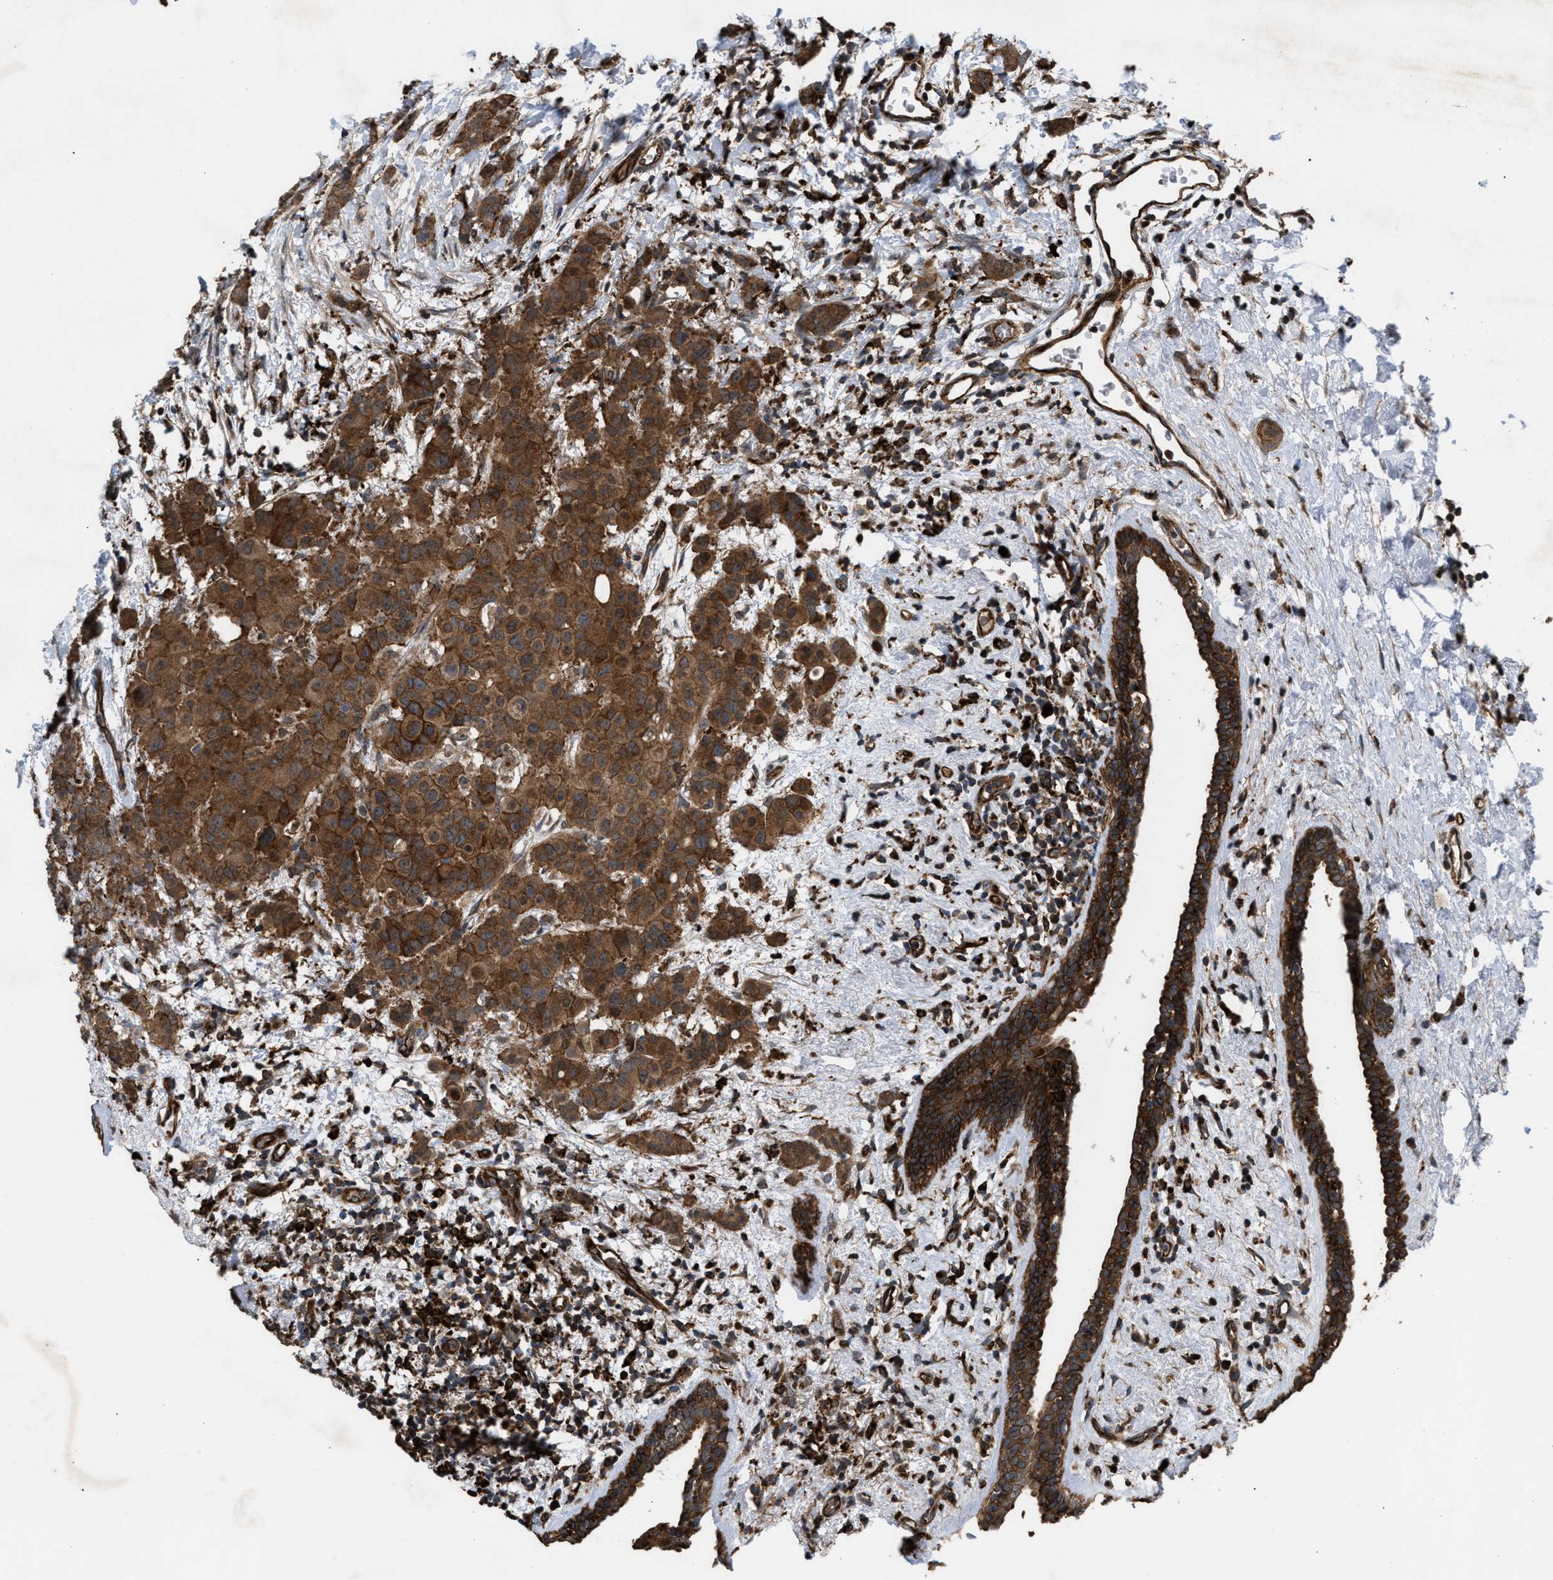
{"staining": {"intensity": "strong", "quantity": ">75%", "location": "cytoplasmic/membranous"}, "tissue": "breast cancer", "cell_type": "Tumor cells", "image_type": "cancer", "snomed": [{"axis": "morphology", "description": "Normal tissue, NOS"}, {"axis": "morphology", "description": "Duct carcinoma"}, {"axis": "topography", "description": "Breast"}], "caption": "A brown stain labels strong cytoplasmic/membranous positivity of a protein in human breast cancer (infiltrating ductal carcinoma) tumor cells. The protein is stained brown, and the nuclei are stained in blue (DAB (3,3'-diaminobenzidine) IHC with brightfield microscopy, high magnification).", "gene": "GCC1", "patient": {"sex": "female", "age": 40}}